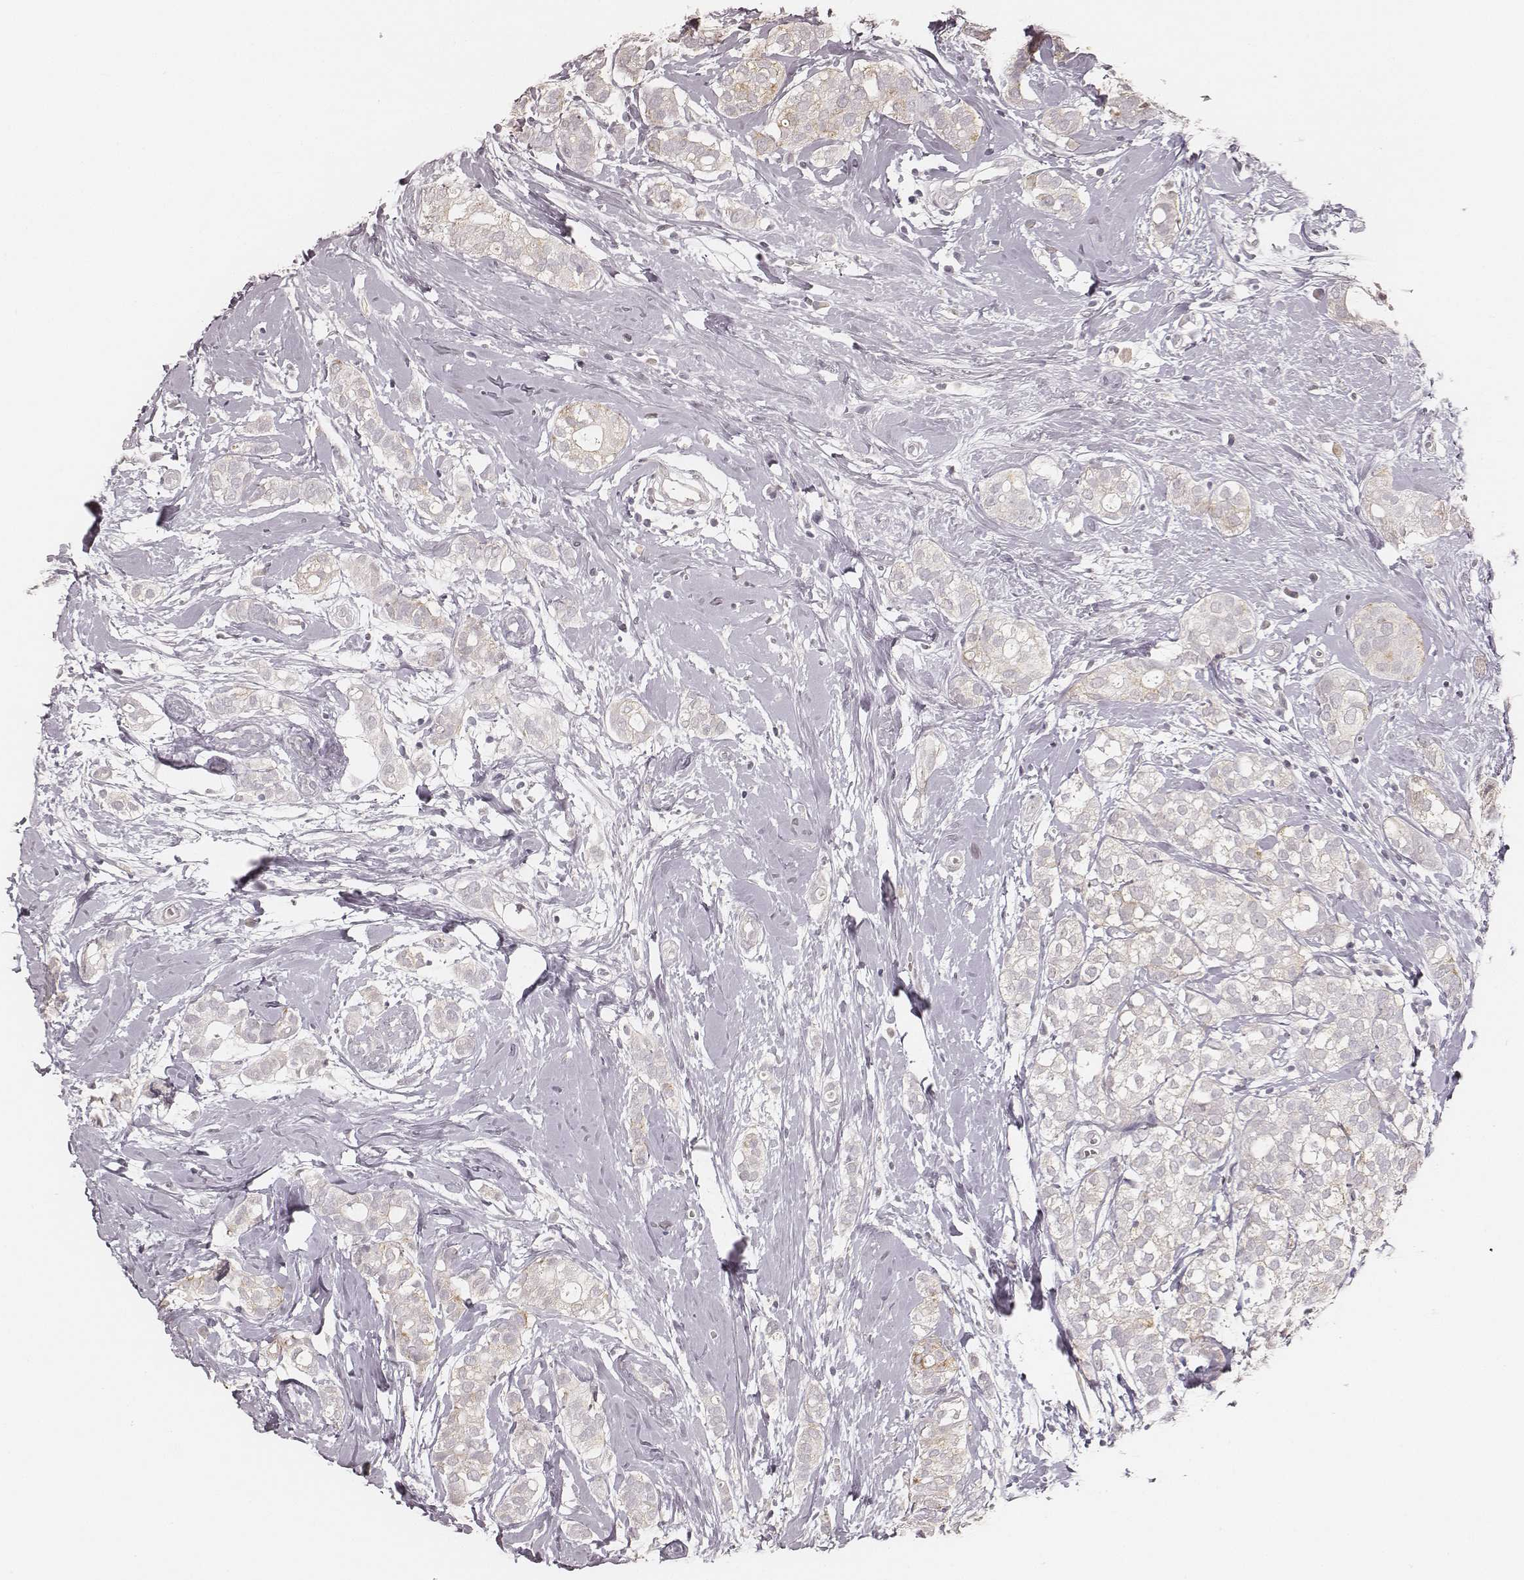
{"staining": {"intensity": "negative", "quantity": "none", "location": "none"}, "tissue": "breast cancer", "cell_type": "Tumor cells", "image_type": "cancer", "snomed": [{"axis": "morphology", "description": "Duct carcinoma"}, {"axis": "topography", "description": "Breast"}], "caption": "Tumor cells show no significant staining in breast invasive ductal carcinoma.", "gene": "MADCAM1", "patient": {"sex": "female", "age": 40}}